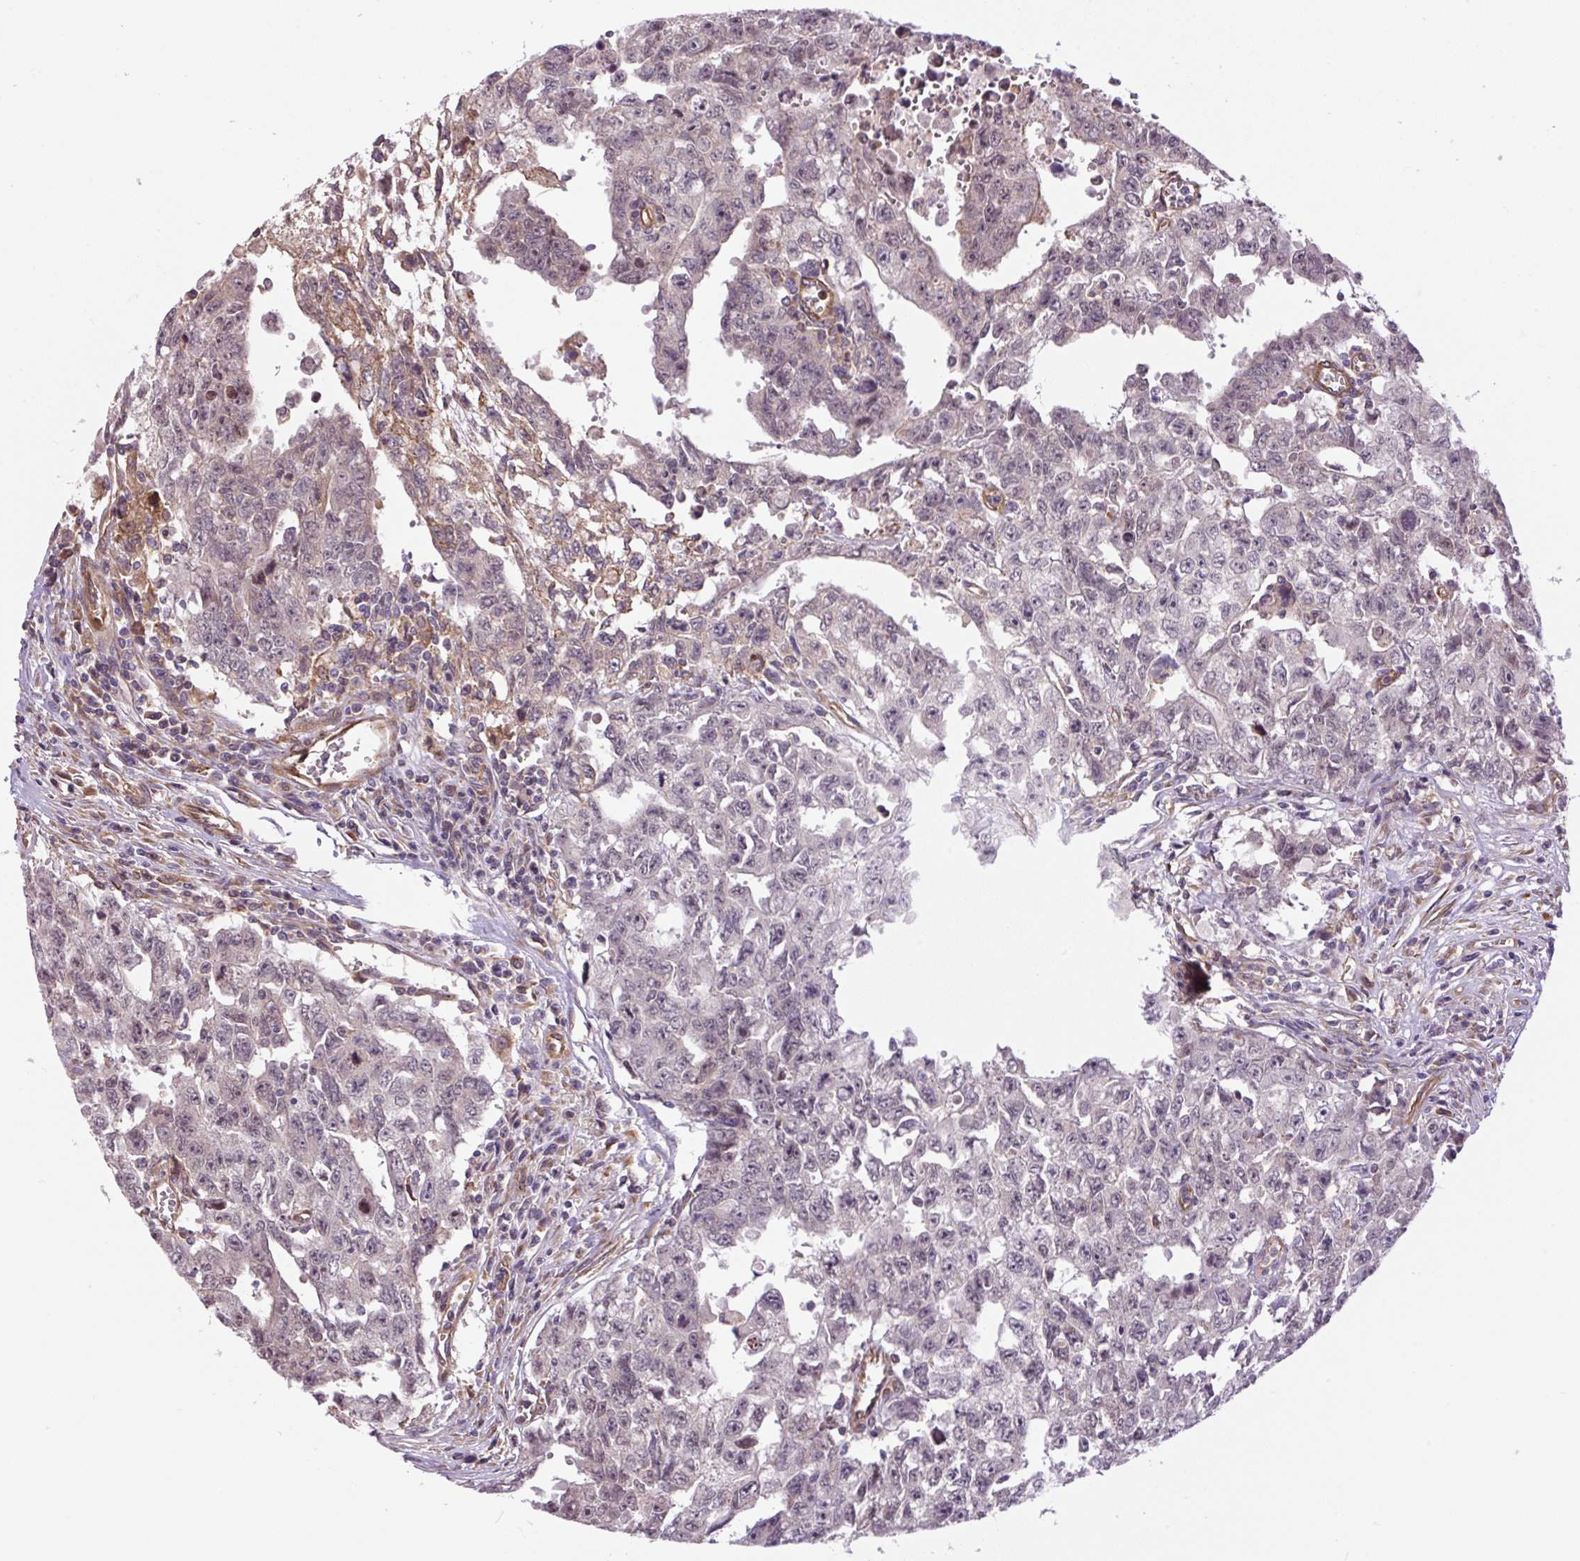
{"staining": {"intensity": "negative", "quantity": "none", "location": "none"}, "tissue": "testis cancer", "cell_type": "Tumor cells", "image_type": "cancer", "snomed": [{"axis": "morphology", "description": "Carcinoma, Embryonal, NOS"}, {"axis": "topography", "description": "Testis"}], "caption": "This is an immunohistochemistry micrograph of embryonal carcinoma (testis). There is no staining in tumor cells.", "gene": "SEPTIN10", "patient": {"sex": "male", "age": 24}}